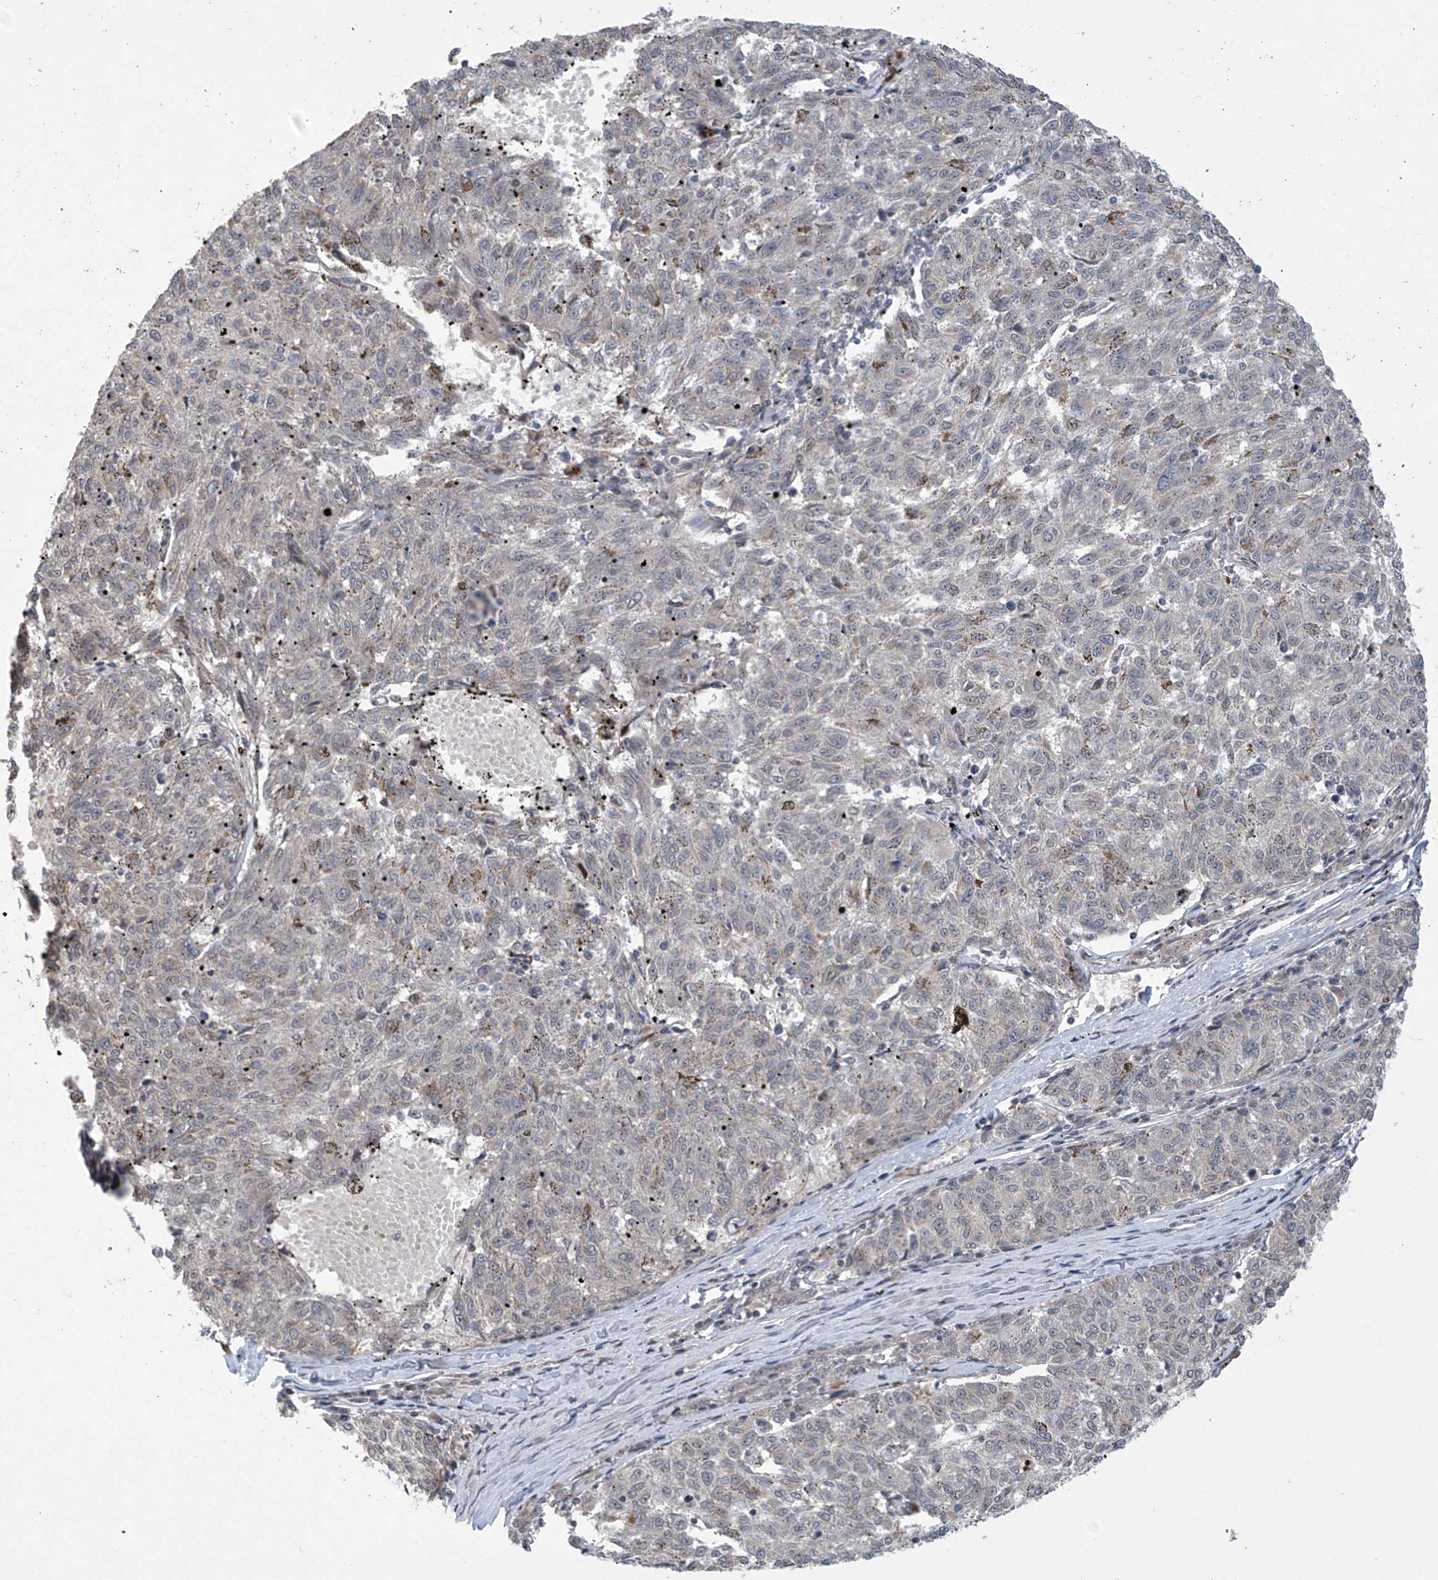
{"staining": {"intensity": "negative", "quantity": "none", "location": "none"}, "tissue": "melanoma", "cell_type": "Tumor cells", "image_type": "cancer", "snomed": [{"axis": "morphology", "description": "Malignant melanoma, NOS"}, {"axis": "topography", "description": "Skin"}], "caption": "Human melanoma stained for a protein using immunohistochemistry shows no positivity in tumor cells.", "gene": "ABHD13", "patient": {"sex": "female", "age": 72}}